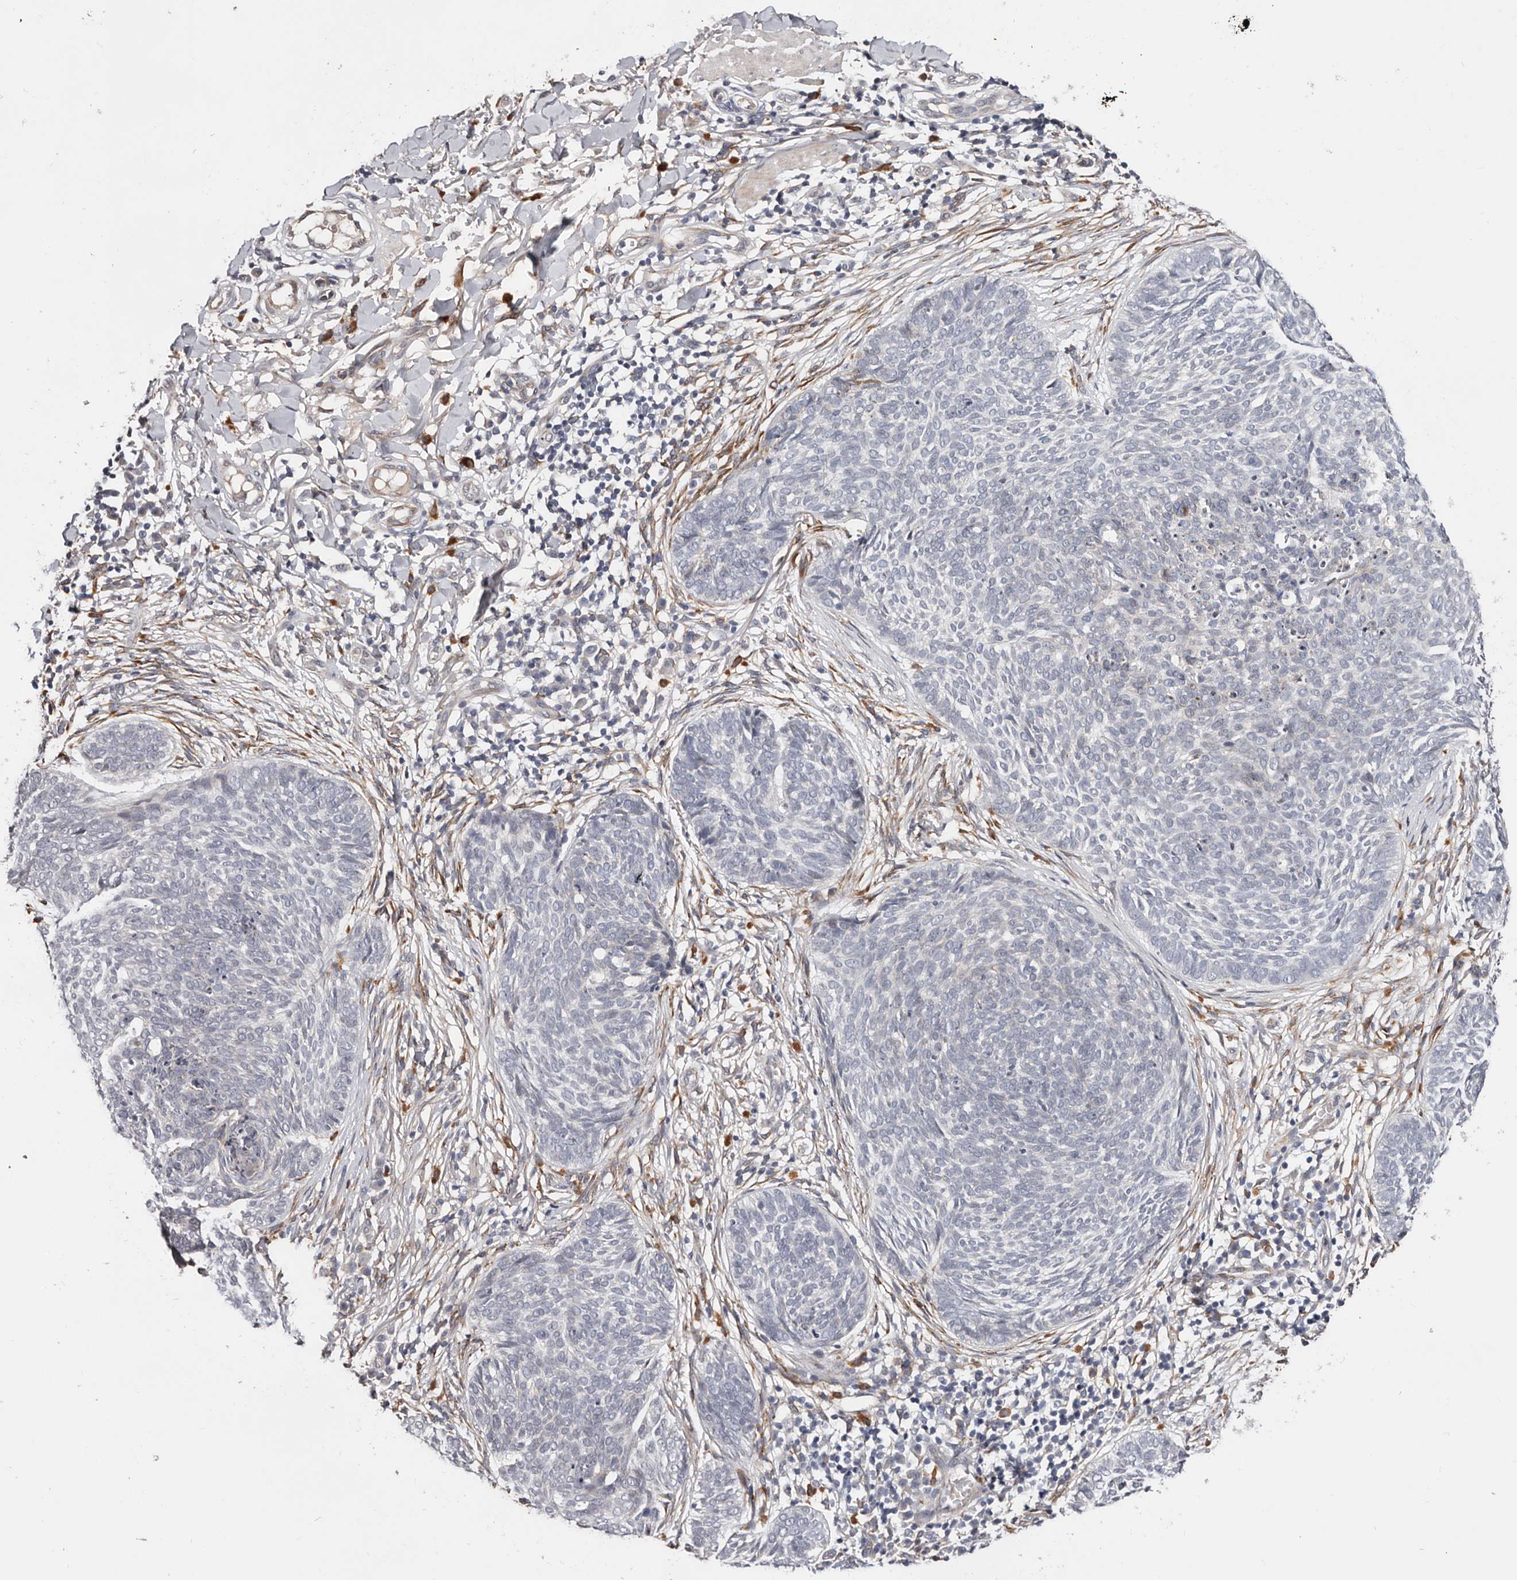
{"staining": {"intensity": "negative", "quantity": "none", "location": "none"}, "tissue": "skin cancer", "cell_type": "Tumor cells", "image_type": "cancer", "snomed": [{"axis": "morphology", "description": "Basal cell carcinoma"}, {"axis": "topography", "description": "Skin"}], "caption": "Skin cancer (basal cell carcinoma) stained for a protein using immunohistochemistry (IHC) exhibits no staining tumor cells.", "gene": "USH1C", "patient": {"sex": "female", "age": 64}}